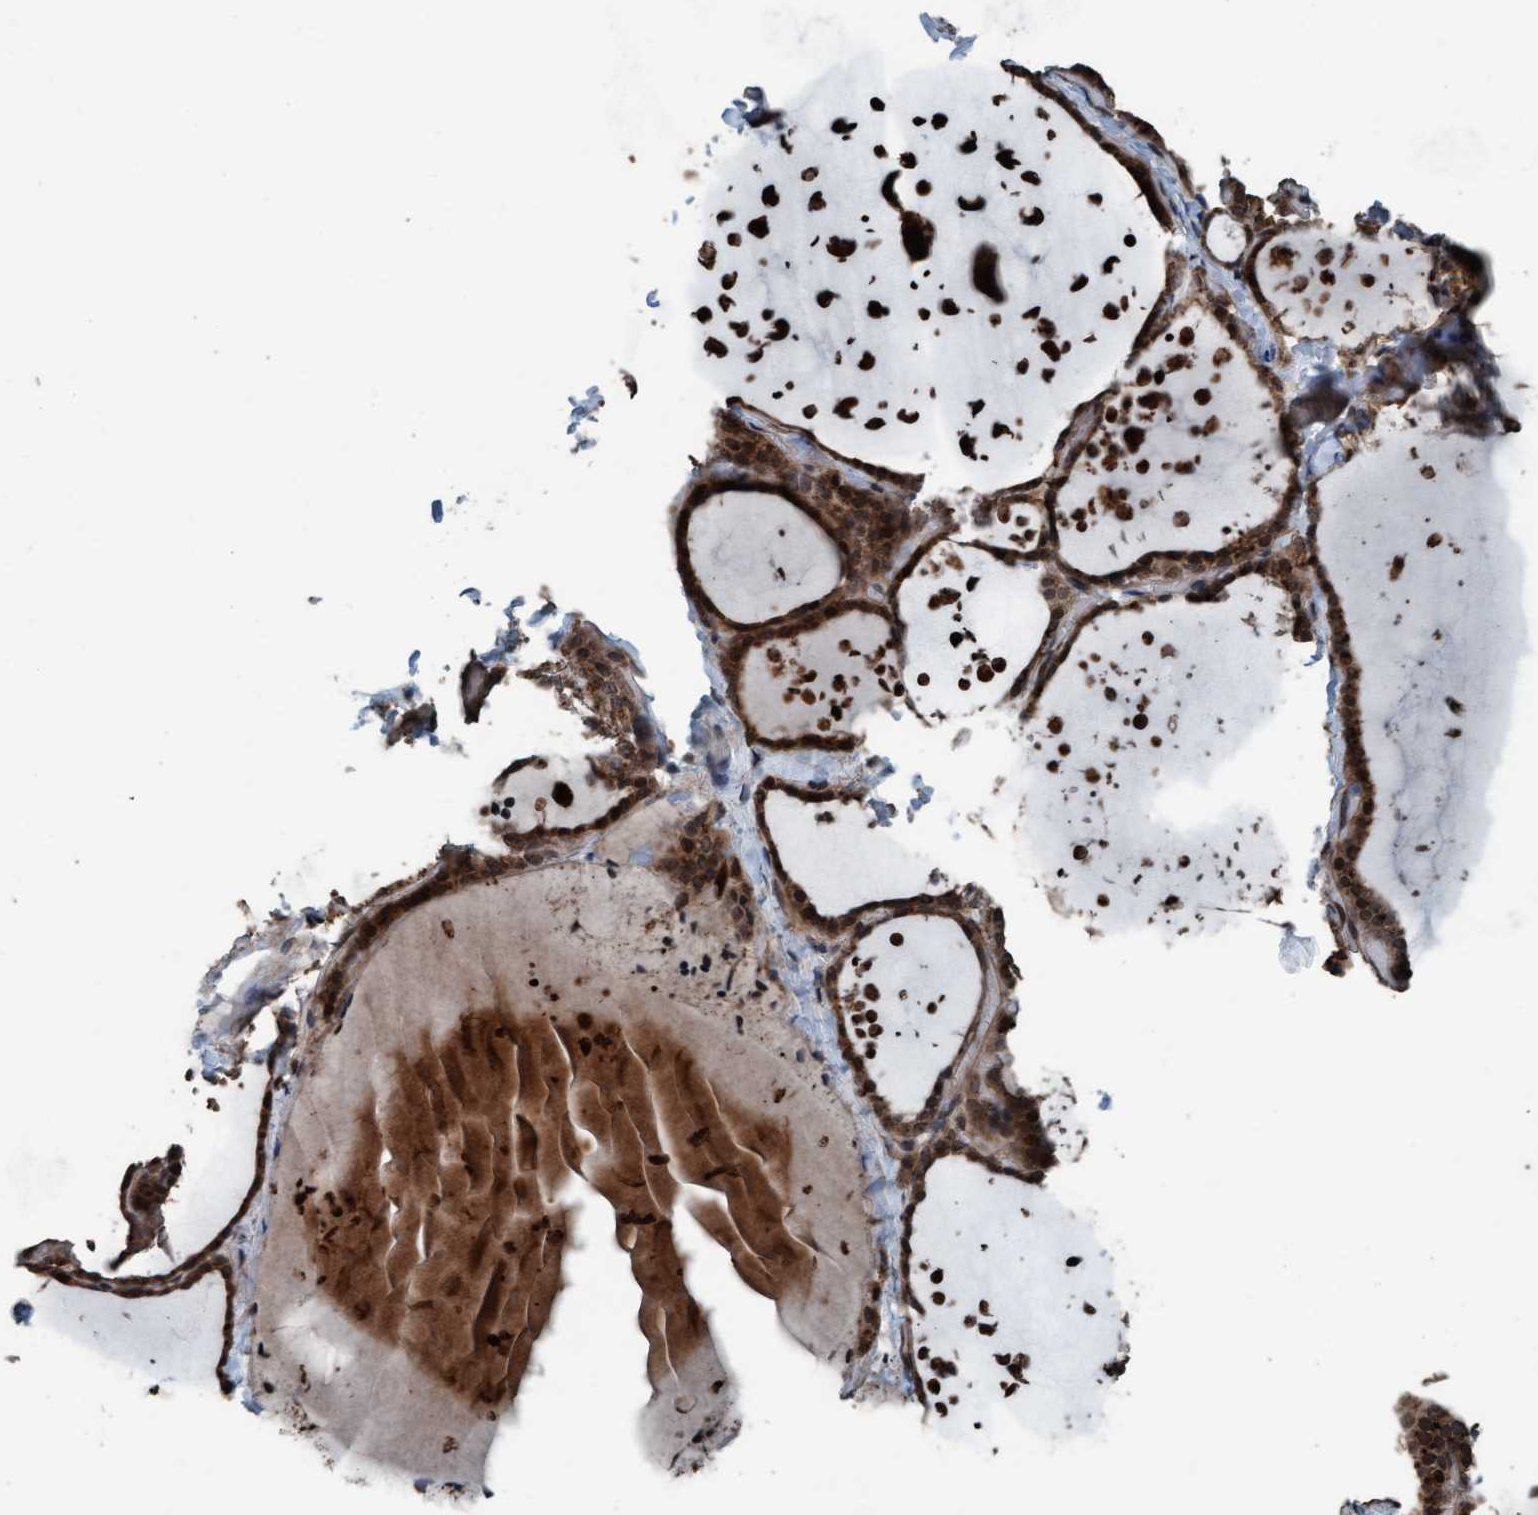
{"staining": {"intensity": "strong", "quantity": ">75%", "location": "cytoplasmic/membranous,nuclear"}, "tissue": "thyroid gland", "cell_type": "Glandular cells", "image_type": "normal", "snomed": [{"axis": "morphology", "description": "Normal tissue, NOS"}, {"axis": "topography", "description": "Thyroid gland"}], "caption": "Immunohistochemistry of normal human thyroid gland reveals high levels of strong cytoplasmic/membranous,nuclear staining in about >75% of glandular cells. (Stains: DAB (3,3'-diaminobenzidine) in brown, nuclei in blue, Microscopy: brightfield microscopy at high magnification).", "gene": "PLXNB2", "patient": {"sex": "female", "age": 44}}